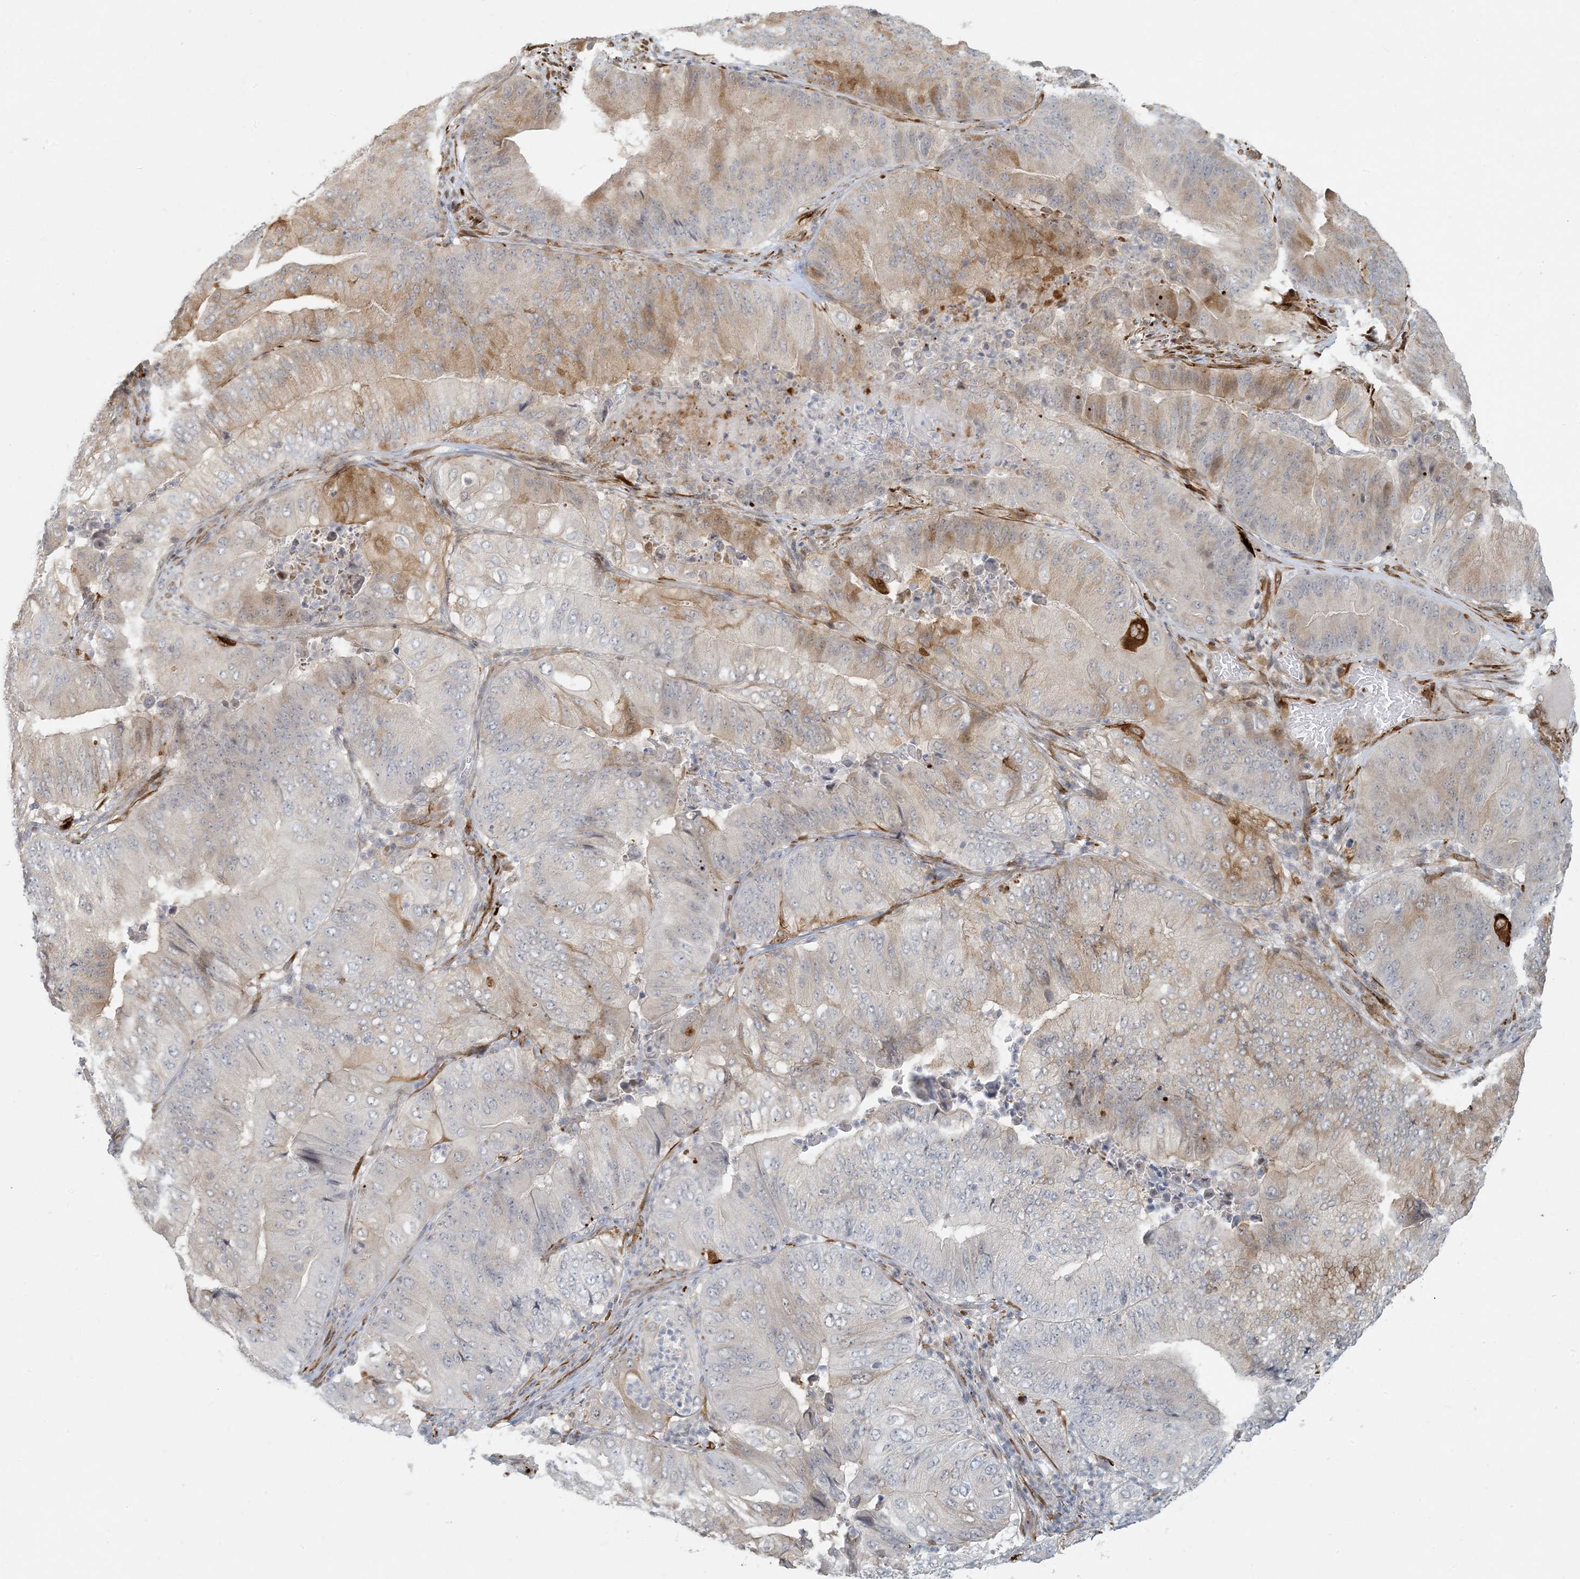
{"staining": {"intensity": "weak", "quantity": "<25%", "location": "cytoplasmic/membranous"}, "tissue": "pancreatic cancer", "cell_type": "Tumor cells", "image_type": "cancer", "snomed": [{"axis": "morphology", "description": "Adenocarcinoma, NOS"}, {"axis": "topography", "description": "Pancreas"}], "caption": "Tumor cells show no significant protein expression in adenocarcinoma (pancreatic).", "gene": "BCORL1", "patient": {"sex": "female", "age": 77}}